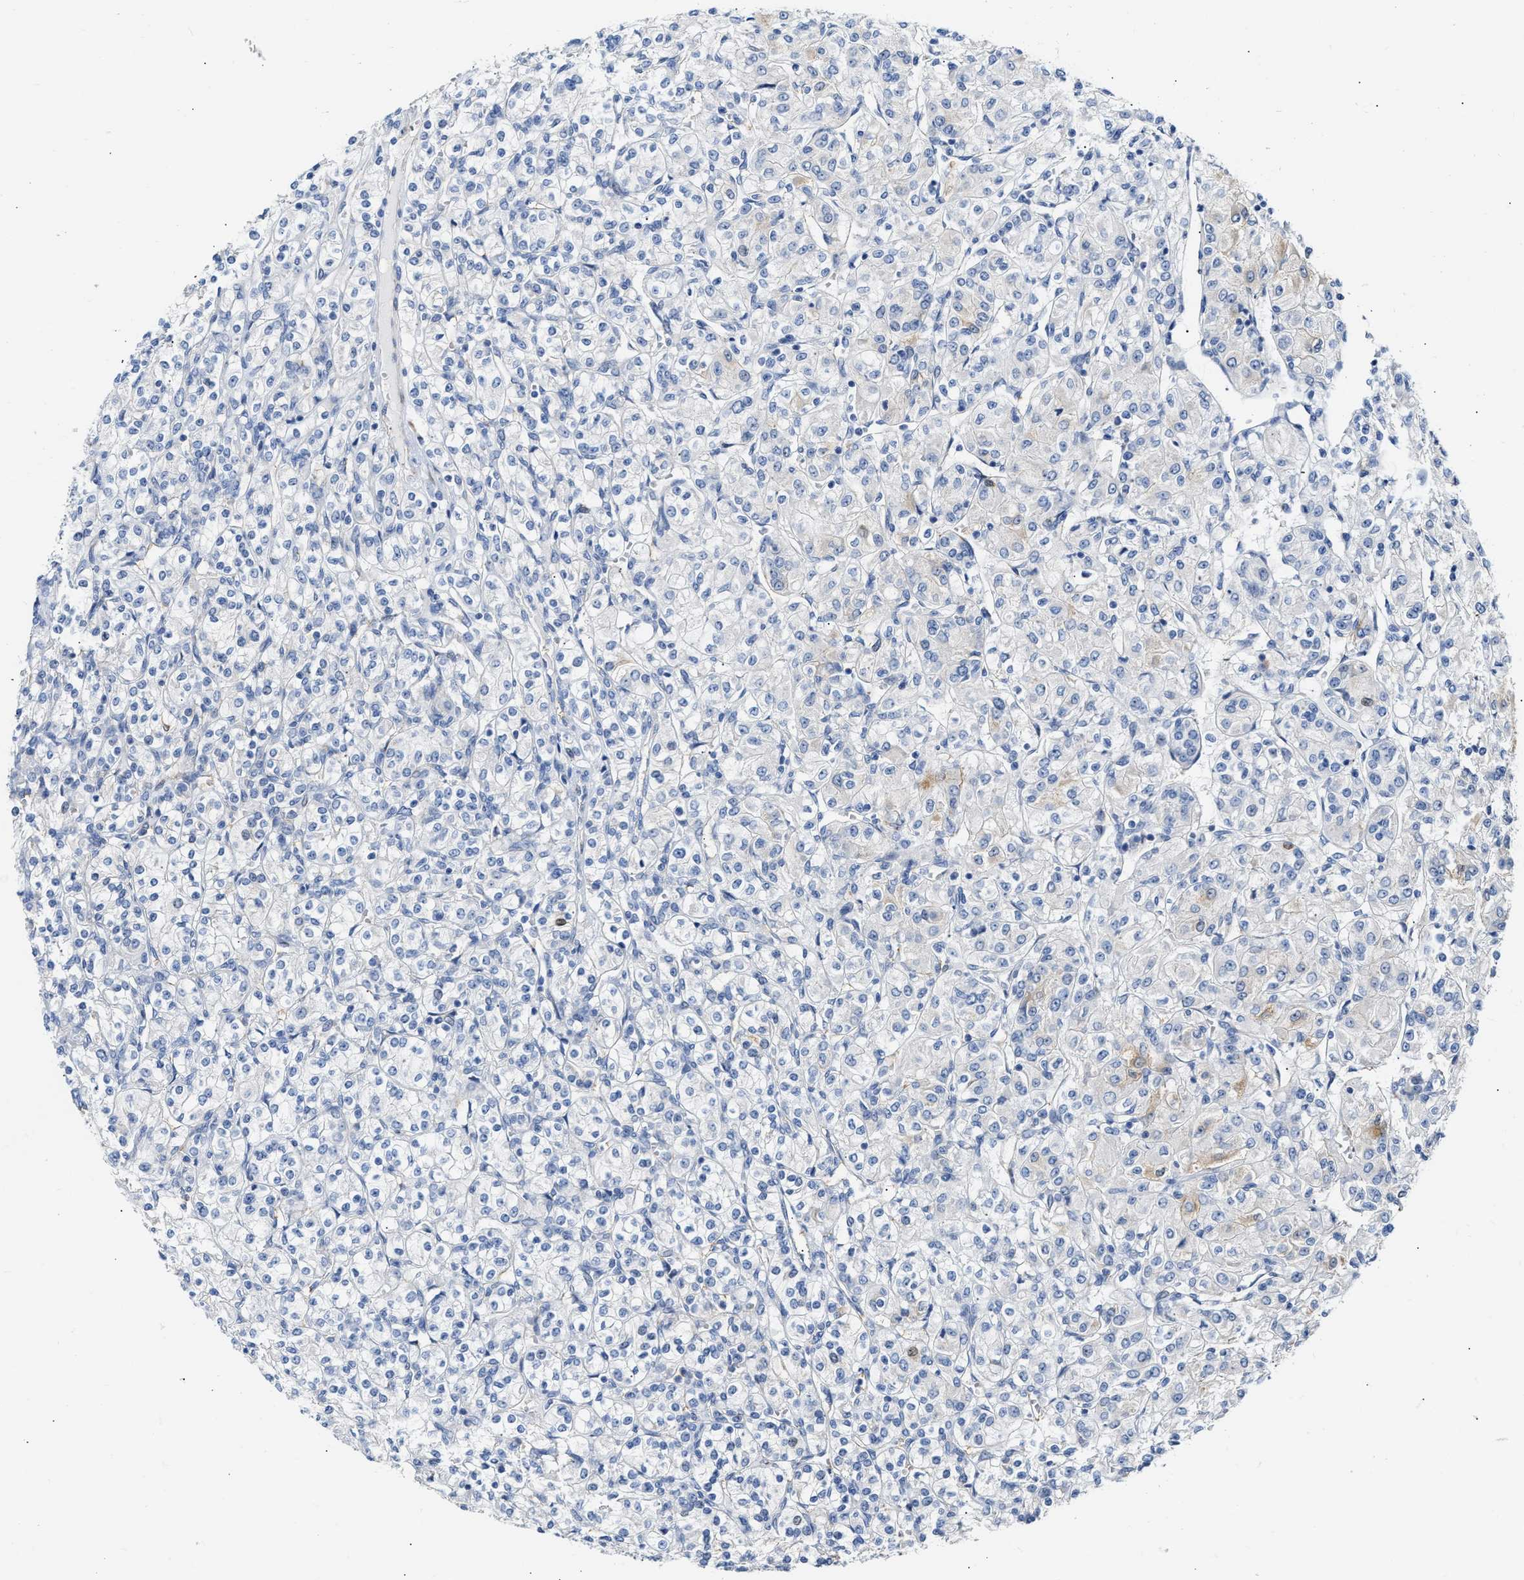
{"staining": {"intensity": "negative", "quantity": "none", "location": "none"}, "tissue": "renal cancer", "cell_type": "Tumor cells", "image_type": "cancer", "snomed": [{"axis": "morphology", "description": "Adenocarcinoma, NOS"}, {"axis": "topography", "description": "Kidney"}], "caption": "Renal adenocarcinoma was stained to show a protein in brown. There is no significant staining in tumor cells. The staining is performed using DAB brown chromogen with nuclei counter-stained in using hematoxylin.", "gene": "FHL1", "patient": {"sex": "male", "age": 77}}